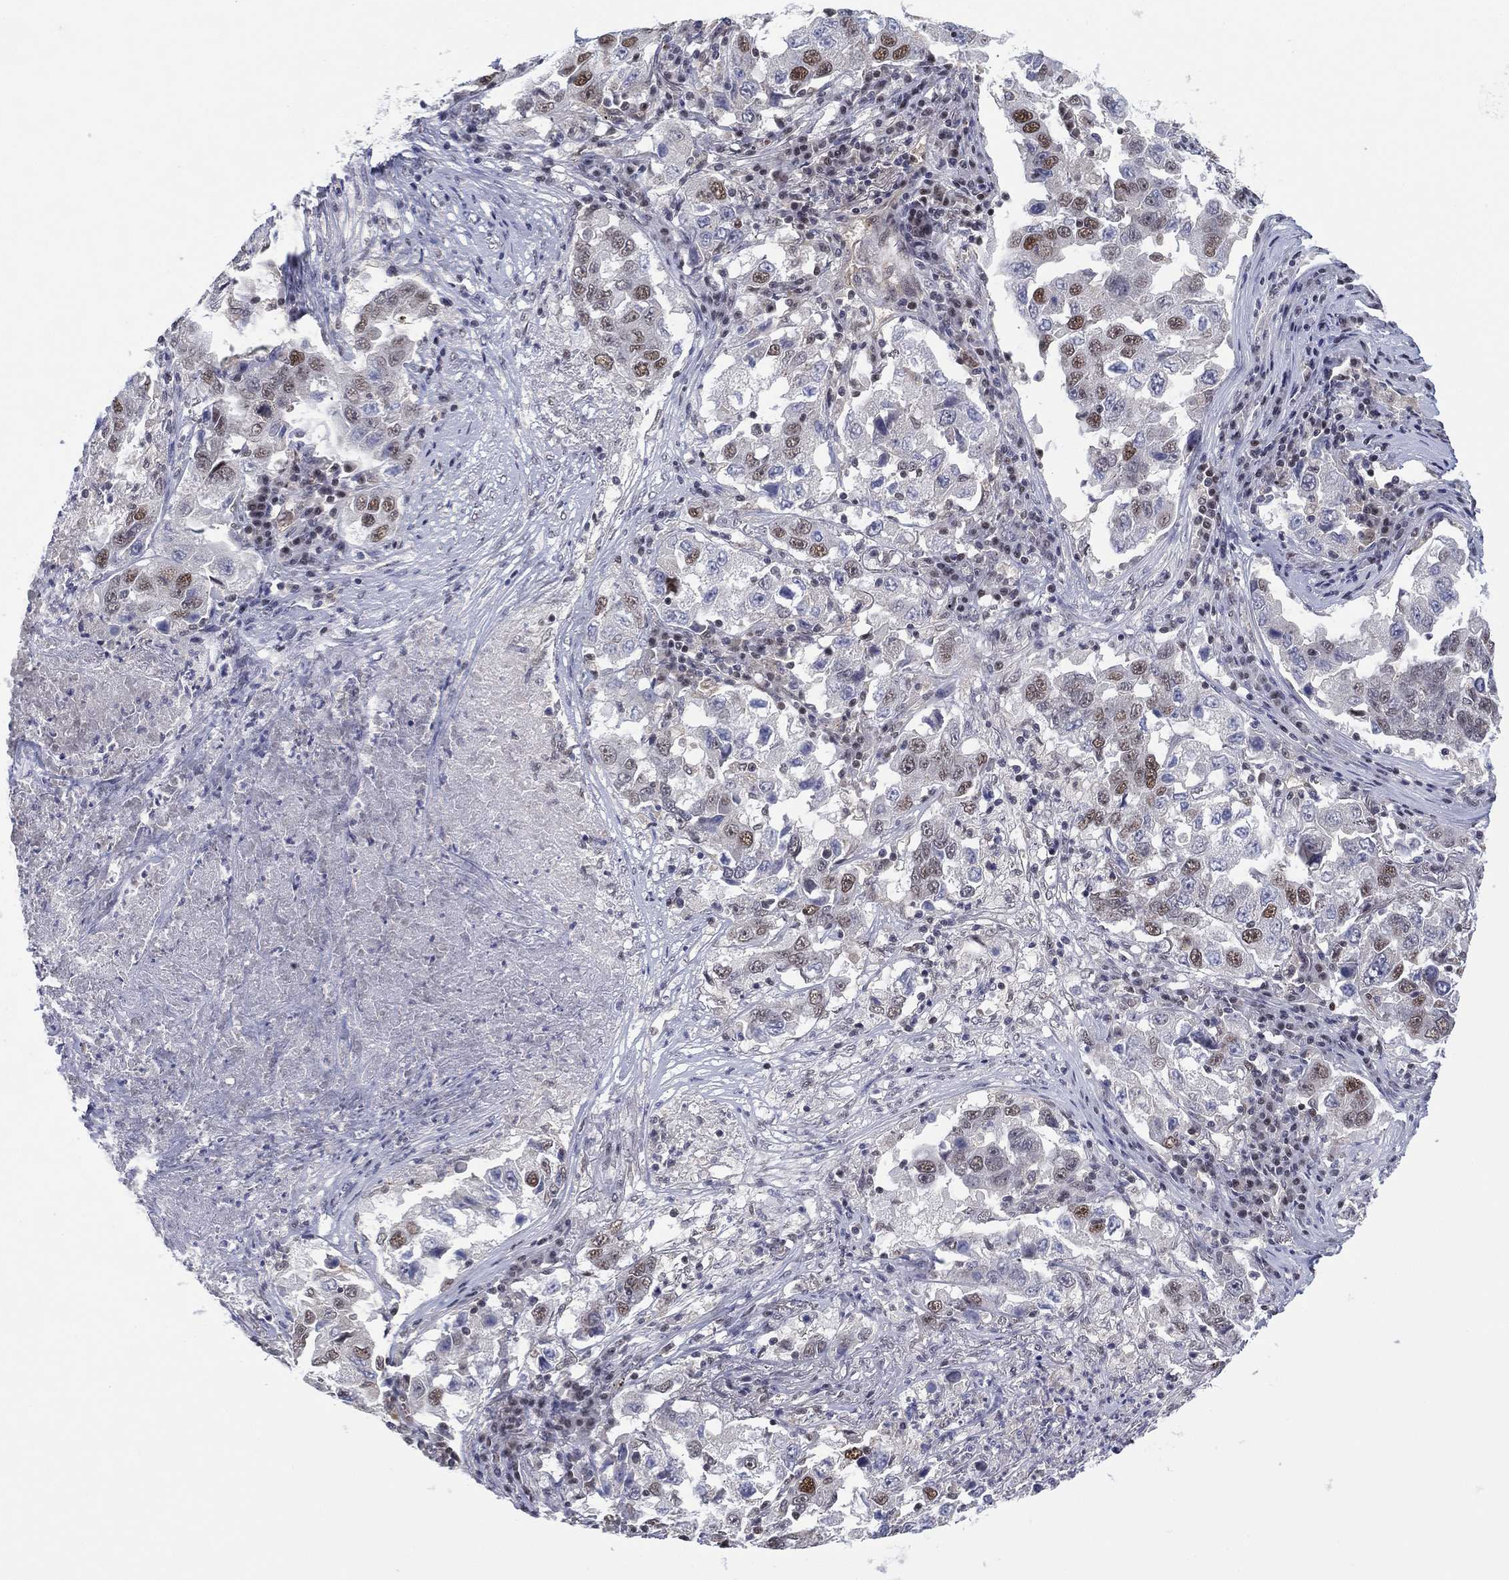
{"staining": {"intensity": "moderate", "quantity": "<25%", "location": "nuclear"}, "tissue": "lung cancer", "cell_type": "Tumor cells", "image_type": "cancer", "snomed": [{"axis": "morphology", "description": "Adenocarcinoma, NOS"}, {"axis": "topography", "description": "Lung"}], "caption": "Lung adenocarcinoma stained for a protein (brown) demonstrates moderate nuclear positive staining in about <25% of tumor cells.", "gene": "GSE1", "patient": {"sex": "male", "age": 73}}